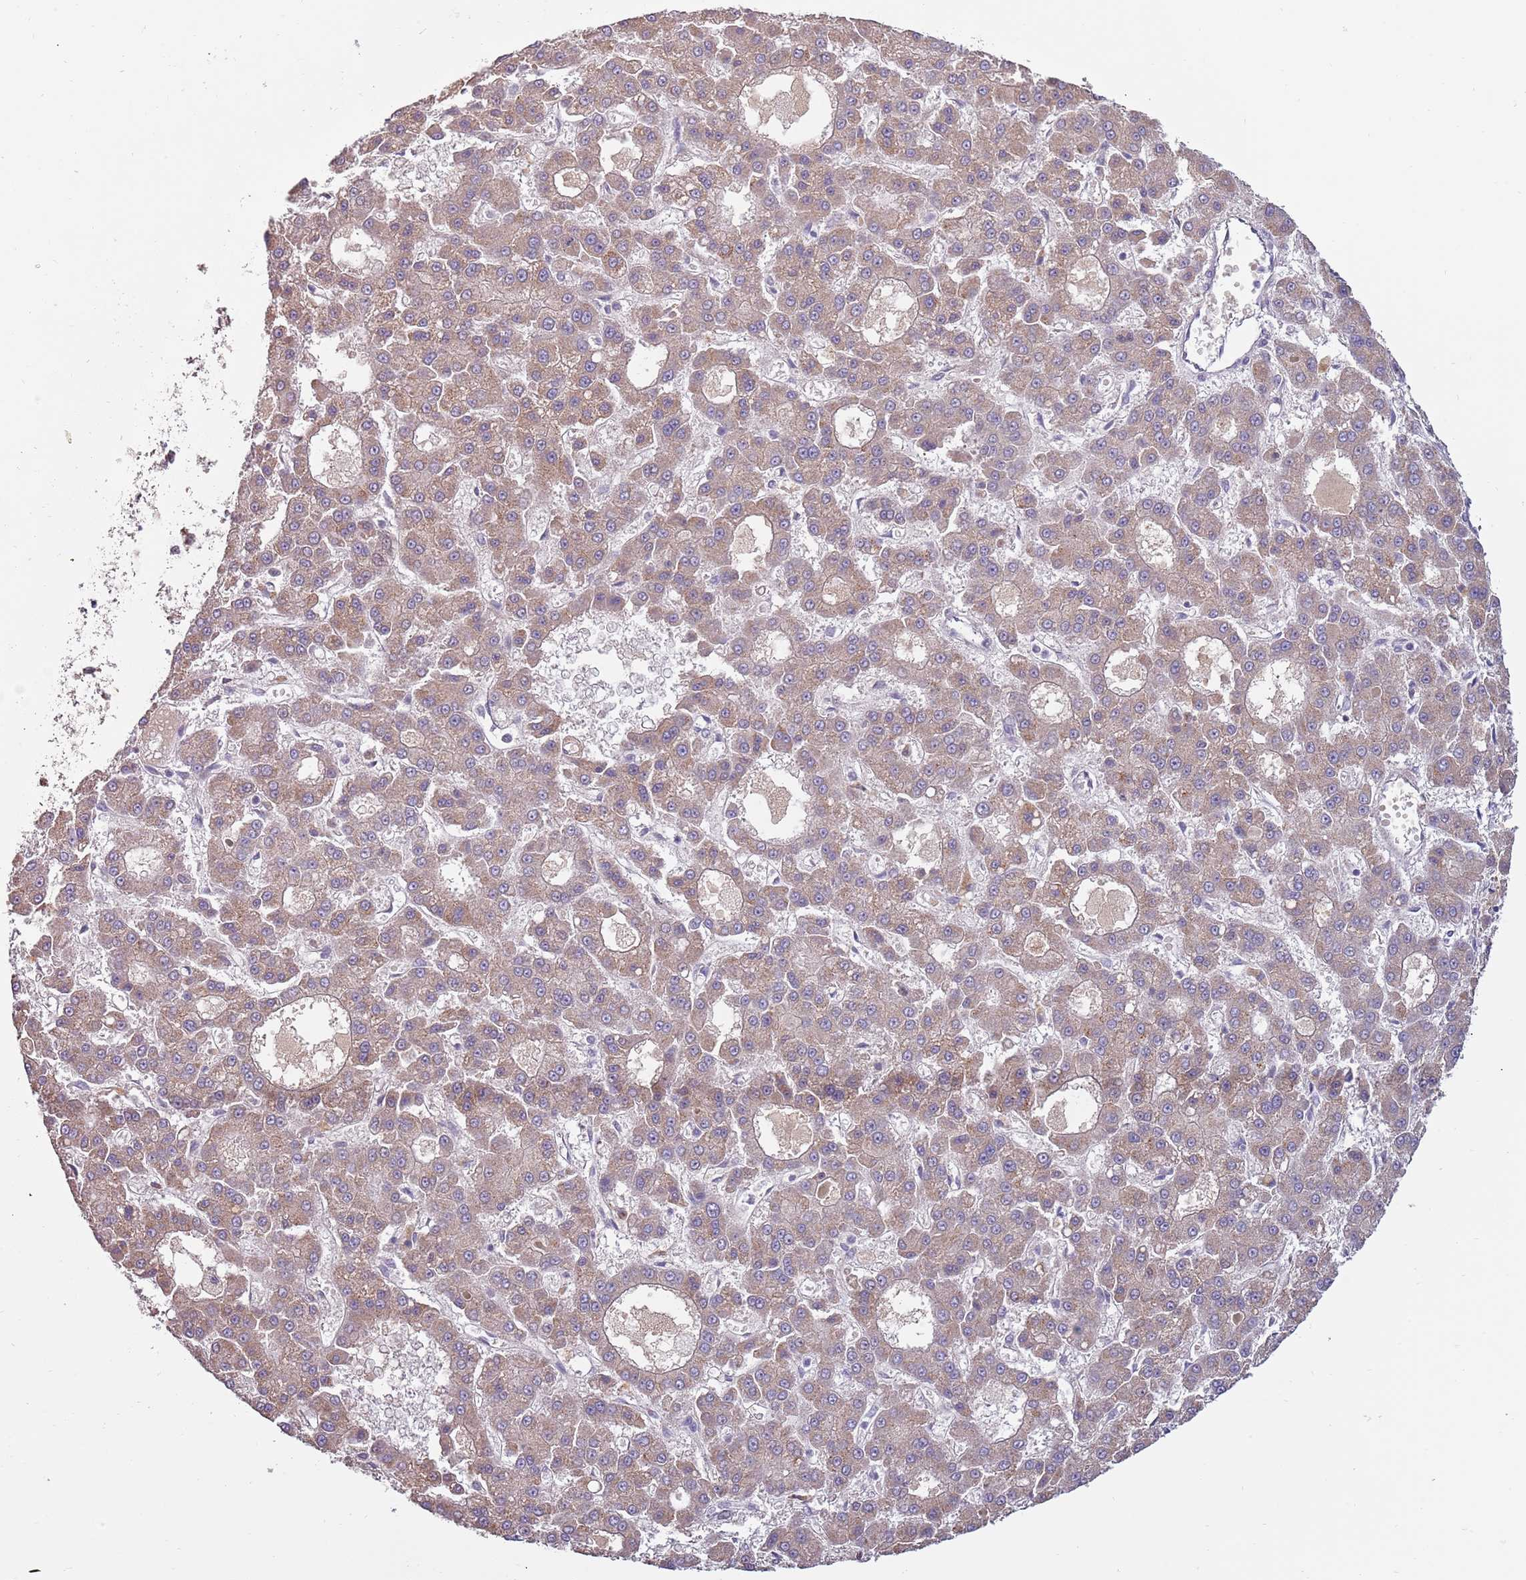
{"staining": {"intensity": "moderate", "quantity": ">75%", "location": "cytoplasmic/membranous"}, "tissue": "liver cancer", "cell_type": "Tumor cells", "image_type": "cancer", "snomed": [{"axis": "morphology", "description": "Carcinoma, Hepatocellular, NOS"}, {"axis": "topography", "description": "Liver"}], "caption": "Tumor cells display medium levels of moderate cytoplasmic/membranous positivity in about >75% of cells in human hepatocellular carcinoma (liver).", "gene": "SYS1", "patient": {"sex": "male", "age": 70}}